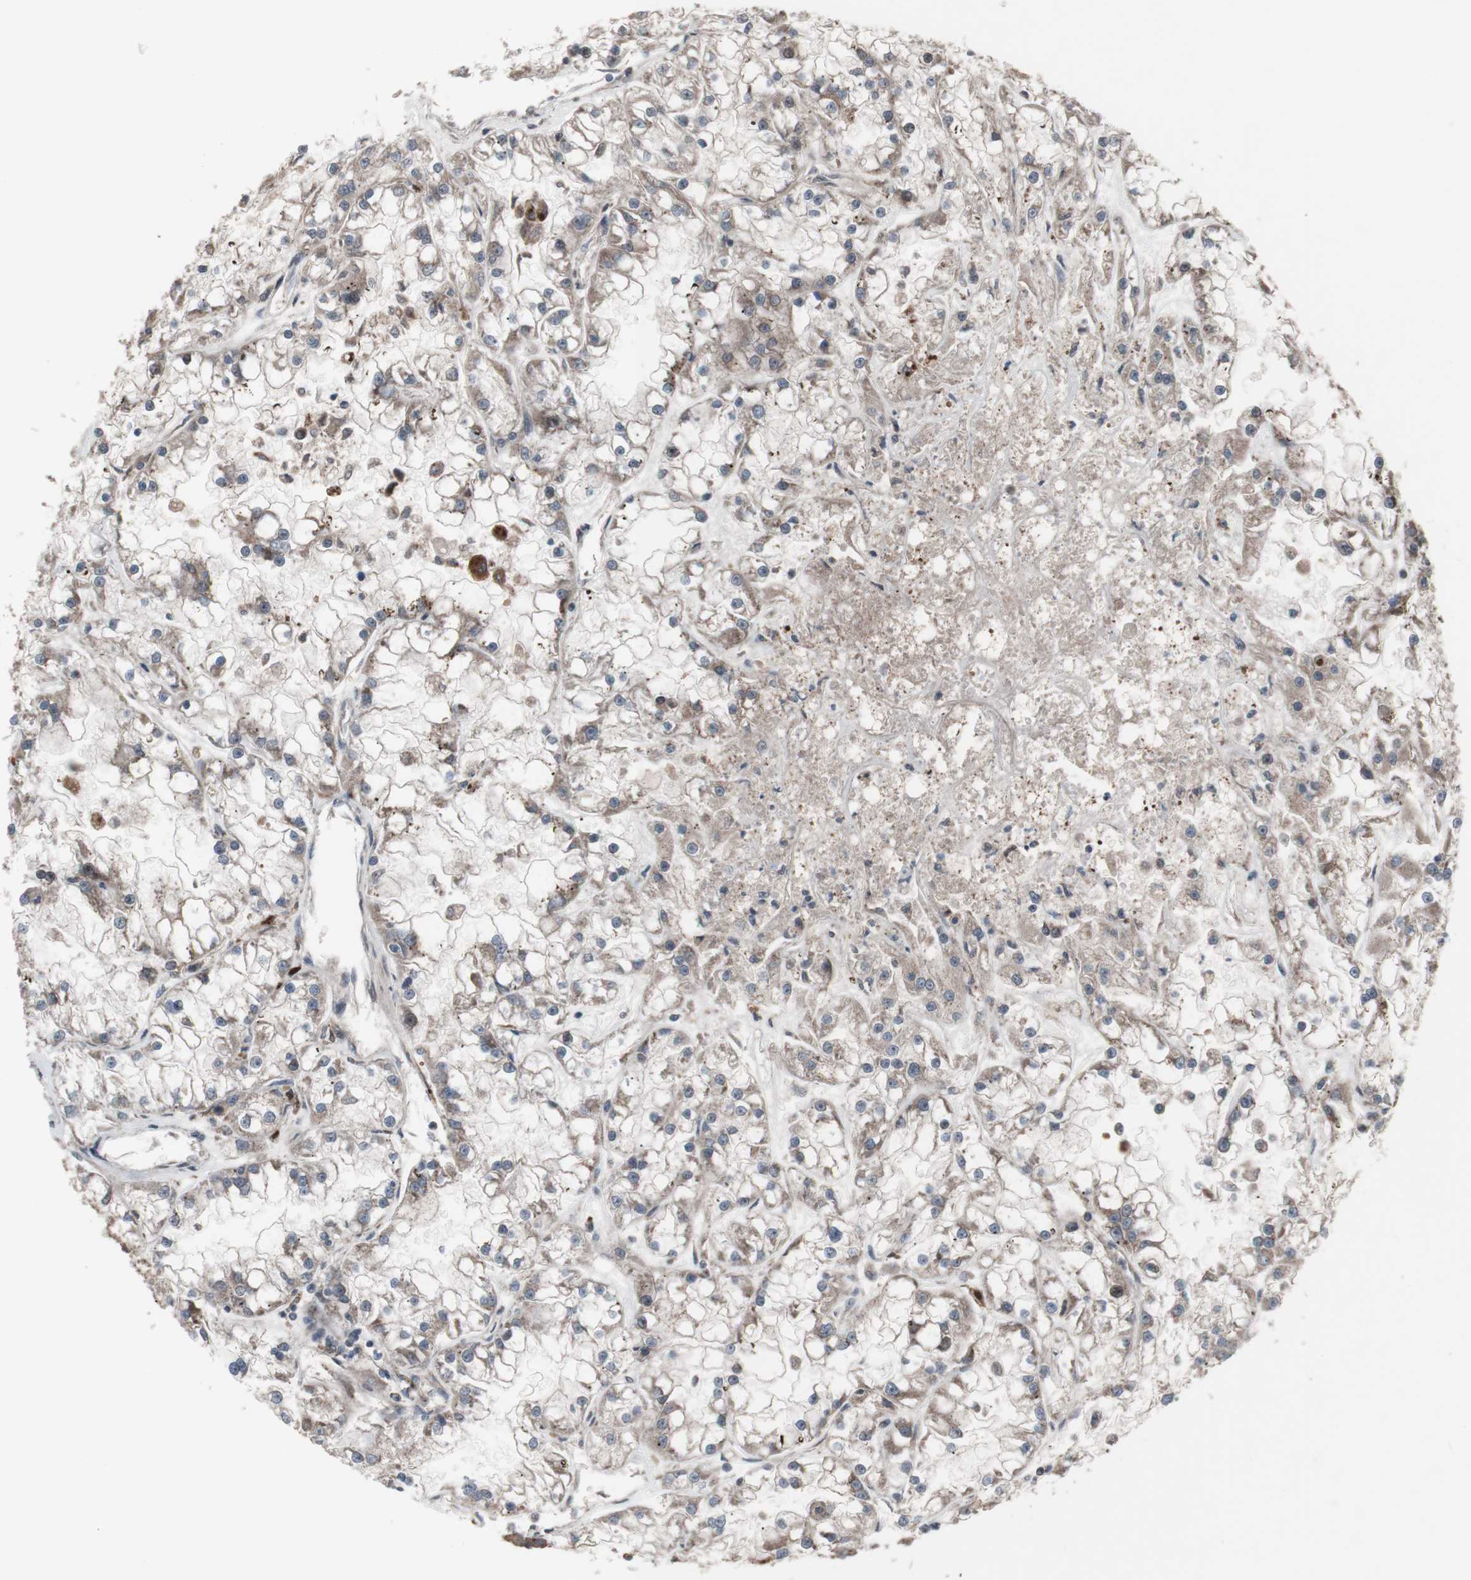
{"staining": {"intensity": "weak", "quantity": ">75%", "location": "cytoplasmic/membranous"}, "tissue": "renal cancer", "cell_type": "Tumor cells", "image_type": "cancer", "snomed": [{"axis": "morphology", "description": "Adenocarcinoma, NOS"}, {"axis": "topography", "description": "Kidney"}], "caption": "Protein staining reveals weak cytoplasmic/membranous expression in approximately >75% of tumor cells in adenocarcinoma (renal). (Stains: DAB (3,3'-diaminobenzidine) in brown, nuclei in blue, Microscopy: brightfield microscopy at high magnification).", "gene": "COPB1", "patient": {"sex": "female", "age": 52}}